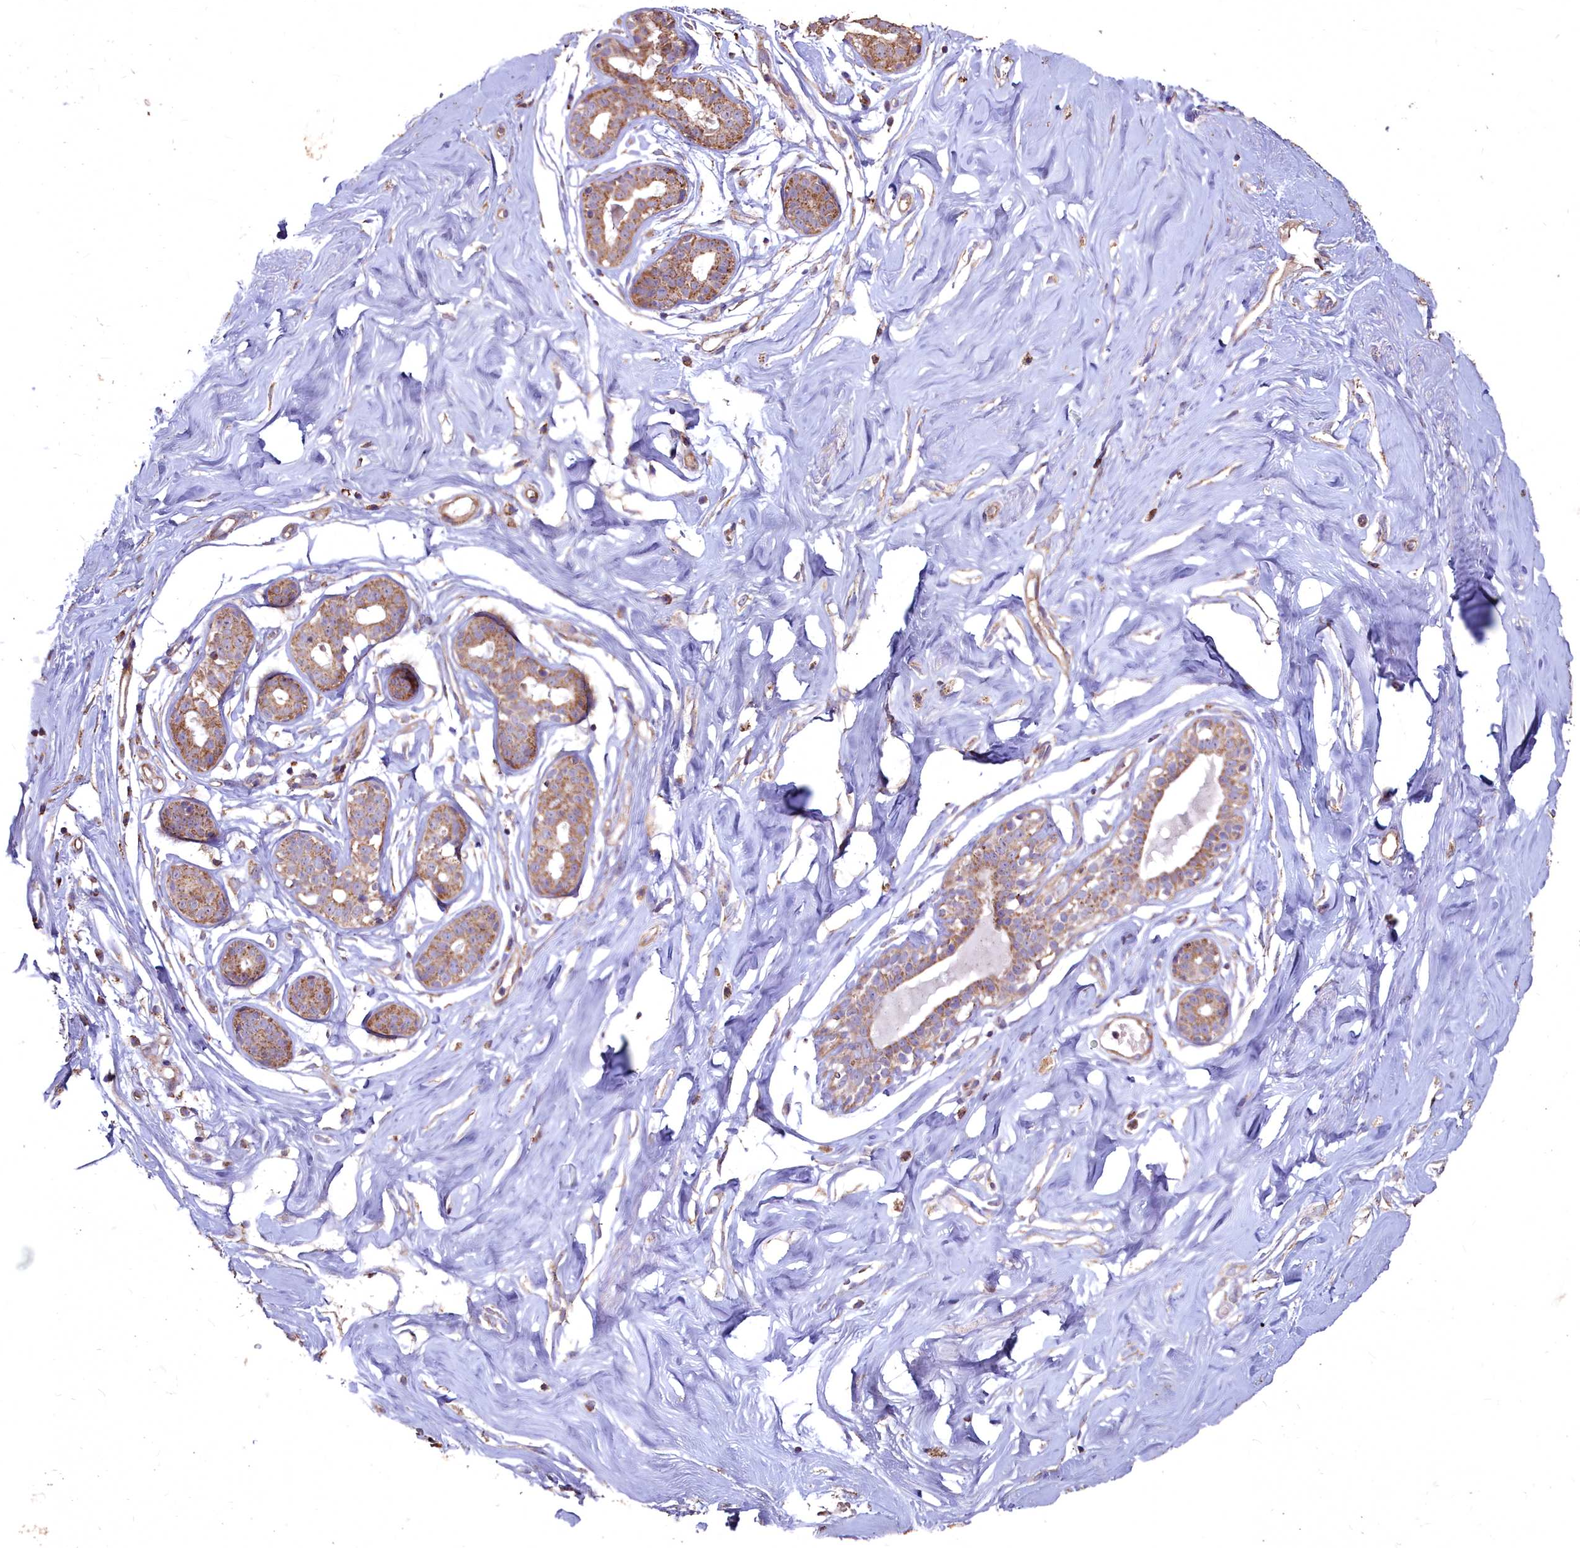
{"staining": {"intensity": "weak", "quantity": ">75%", "location": "cytoplasmic/membranous"}, "tissue": "breast", "cell_type": "Adipocytes", "image_type": "normal", "snomed": [{"axis": "morphology", "description": "Normal tissue, NOS"}, {"axis": "morphology", "description": "Adenoma, NOS"}, {"axis": "topography", "description": "Breast"}], "caption": "Breast stained with DAB (3,3'-diaminobenzidine) immunohistochemistry demonstrates low levels of weak cytoplasmic/membranous positivity in about >75% of adipocytes.", "gene": "COX11", "patient": {"sex": "female", "age": 23}}